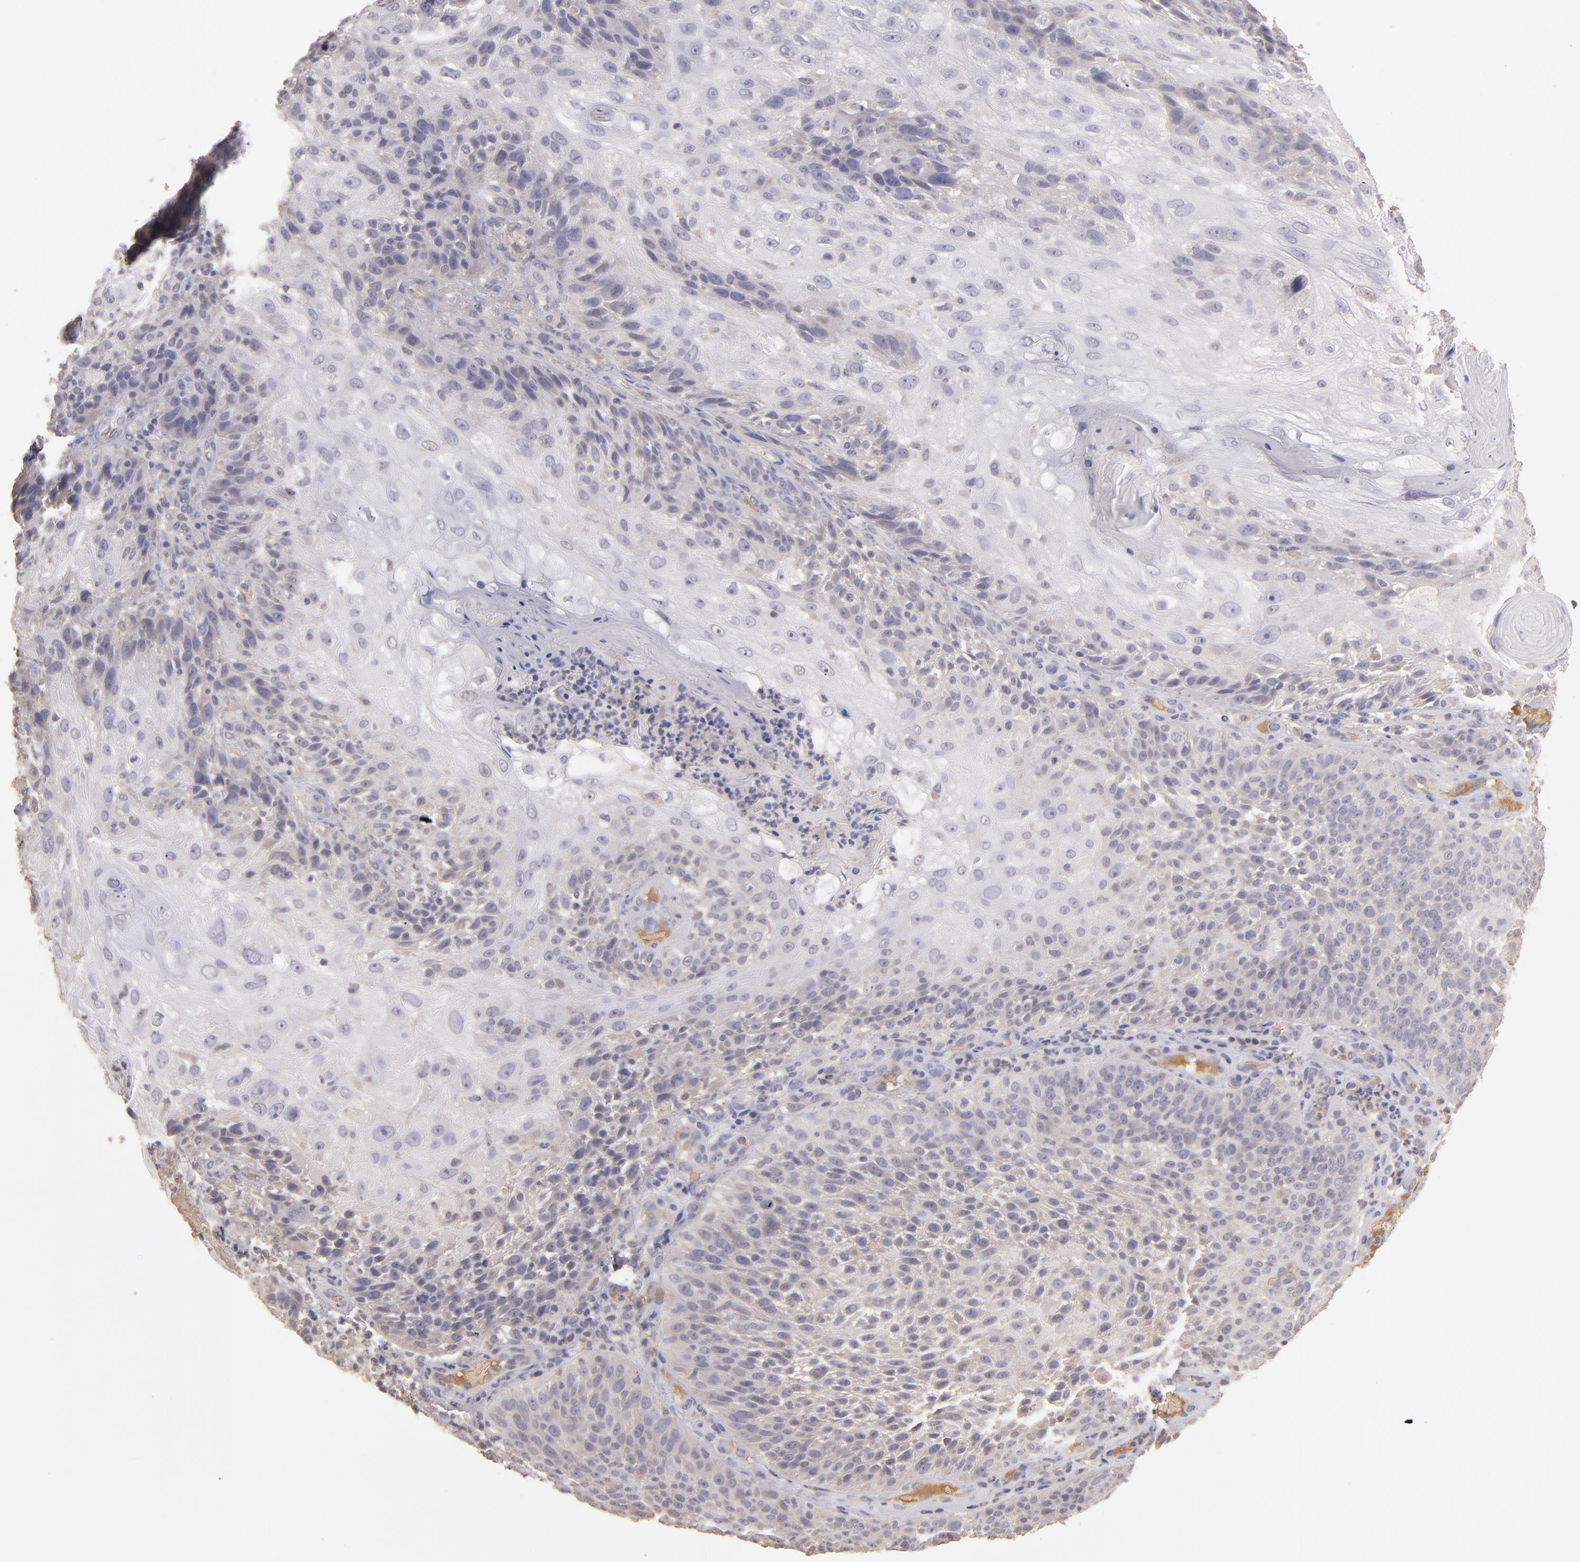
{"staining": {"intensity": "weak", "quantity": "<25%", "location": "cytoplasmic/membranous"}, "tissue": "skin cancer", "cell_type": "Tumor cells", "image_type": "cancer", "snomed": [{"axis": "morphology", "description": "Normal tissue, NOS"}, {"axis": "morphology", "description": "Squamous cell carcinoma, NOS"}, {"axis": "topography", "description": "Skin"}], "caption": "Photomicrograph shows no protein expression in tumor cells of skin cancer (squamous cell carcinoma) tissue.", "gene": "SERPINC1", "patient": {"sex": "female", "age": 83}}